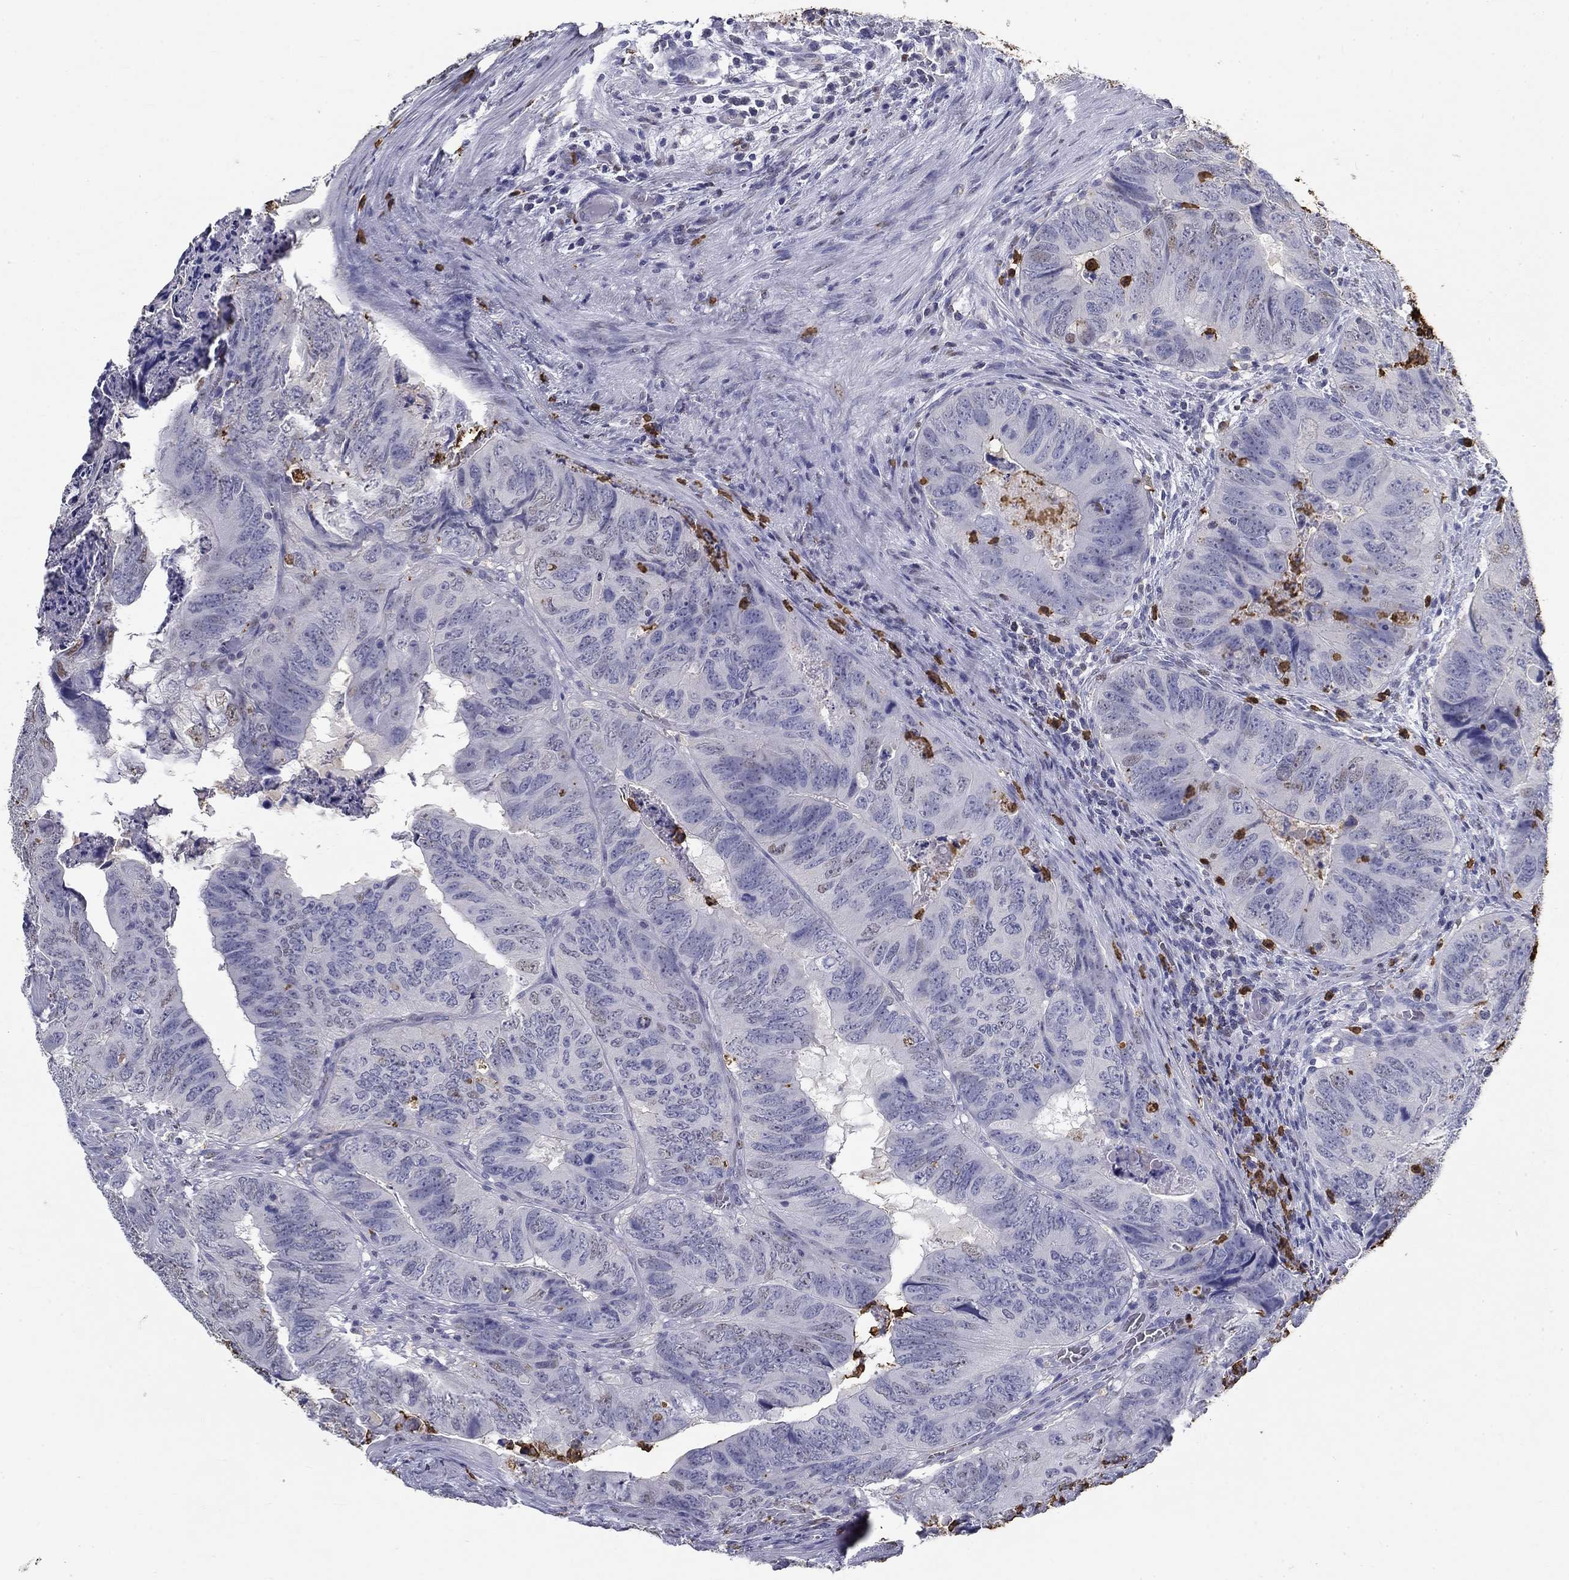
{"staining": {"intensity": "negative", "quantity": "none", "location": "none"}, "tissue": "colorectal cancer", "cell_type": "Tumor cells", "image_type": "cancer", "snomed": [{"axis": "morphology", "description": "Adenocarcinoma, NOS"}, {"axis": "topography", "description": "Colon"}], "caption": "An image of colorectal cancer stained for a protein displays no brown staining in tumor cells. (DAB (3,3'-diaminobenzidine) IHC, high magnification).", "gene": "IGSF8", "patient": {"sex": "male", "age": 79}}